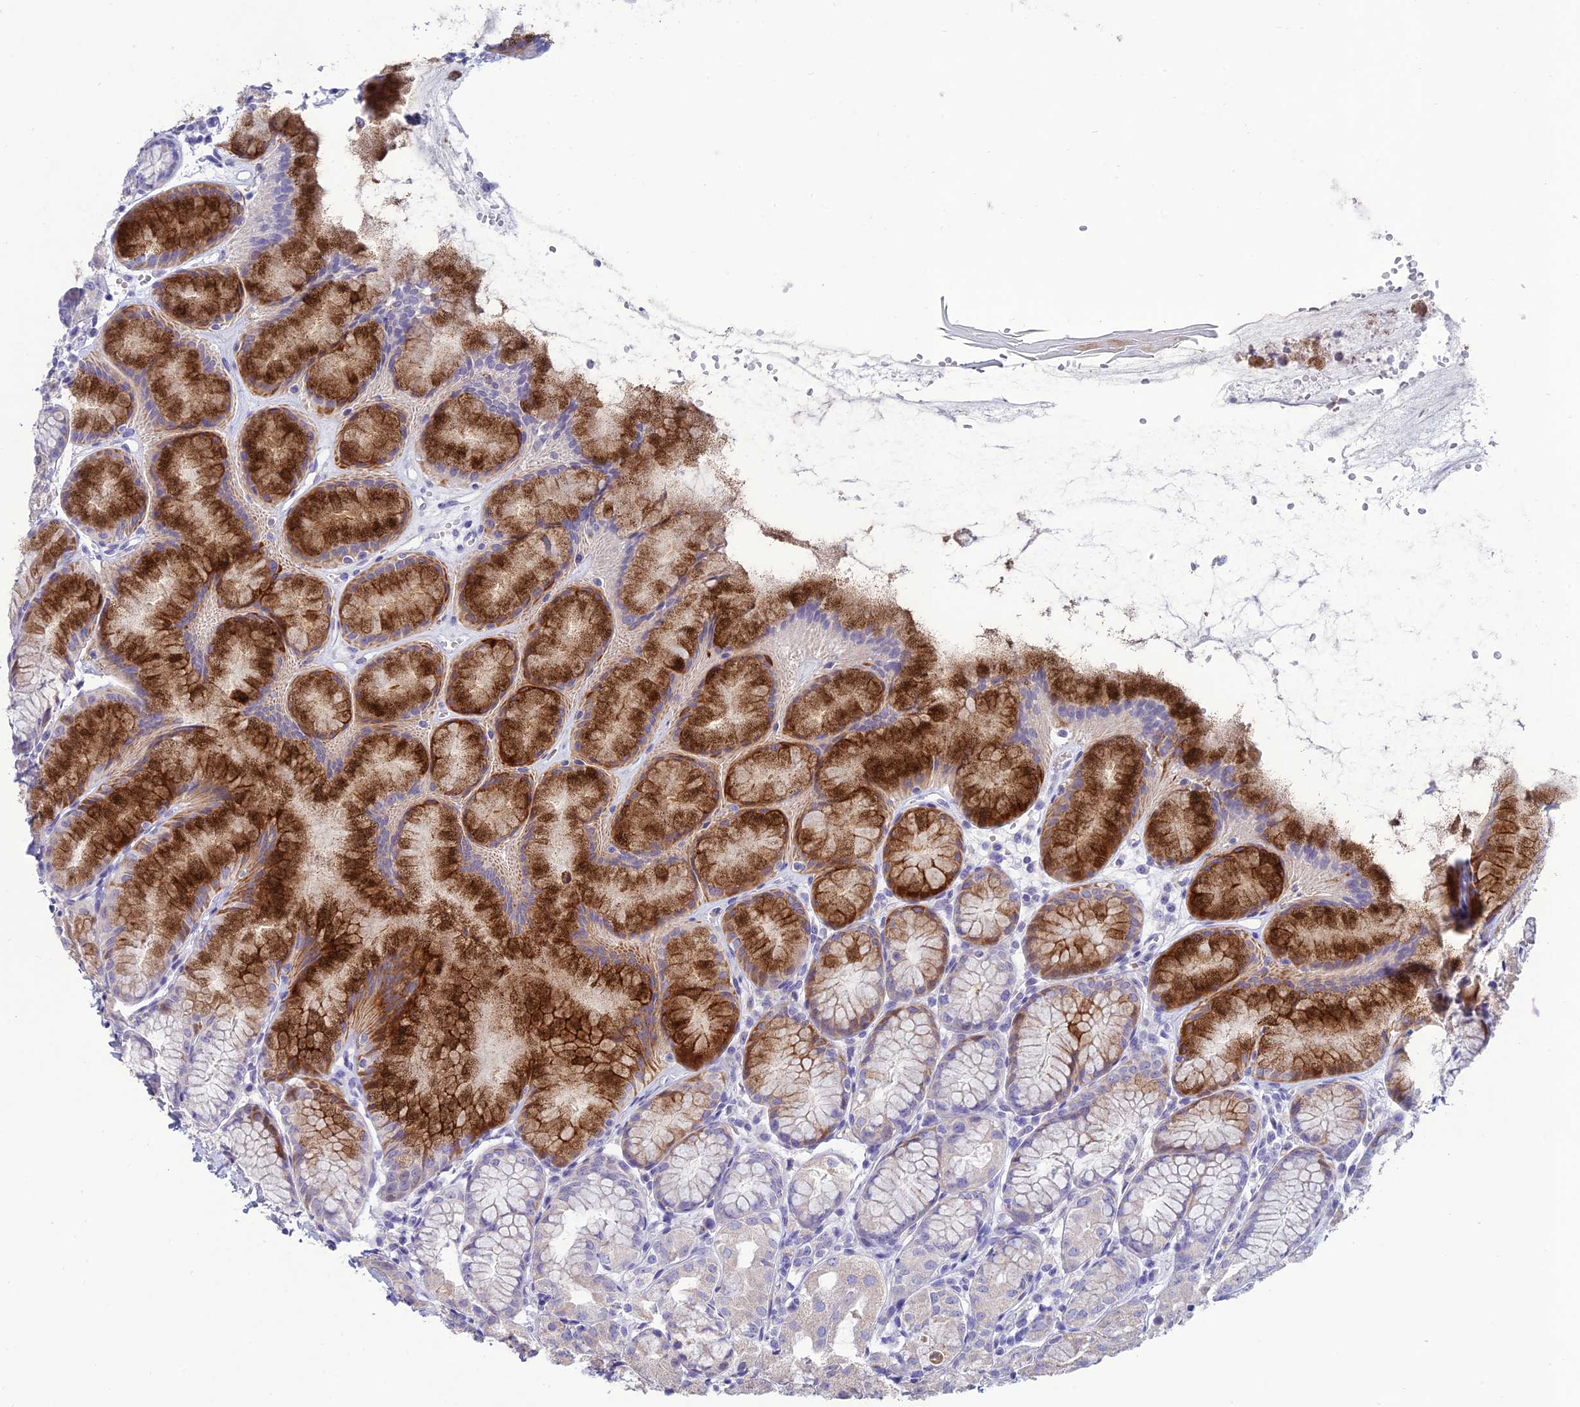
{"staining": {"intensity": "strong", "quantity": "<25%", "location": "cytoplasmic/membranous"}, "tissue": "stomach", "cell_type": "Glandular cells", "image_type": "normal", "snomed": [{"axis": "morphology", "description": "Normal tissue, NOS"}, {"axis": "topography", "description": "Stomach, upper"}], "caption": "Unremarkable stomach was stained to show a protein in brown. There is medium levels of strong cytoplasmic/membranous positivity in about <25% of glandular cells. (DAB (3,3'-diaminobenzidine) IHC, brown staining for protein, blue staining for nuclei).", "gene": "MAL2", "patient": {"sex": "male", "age": 47}}